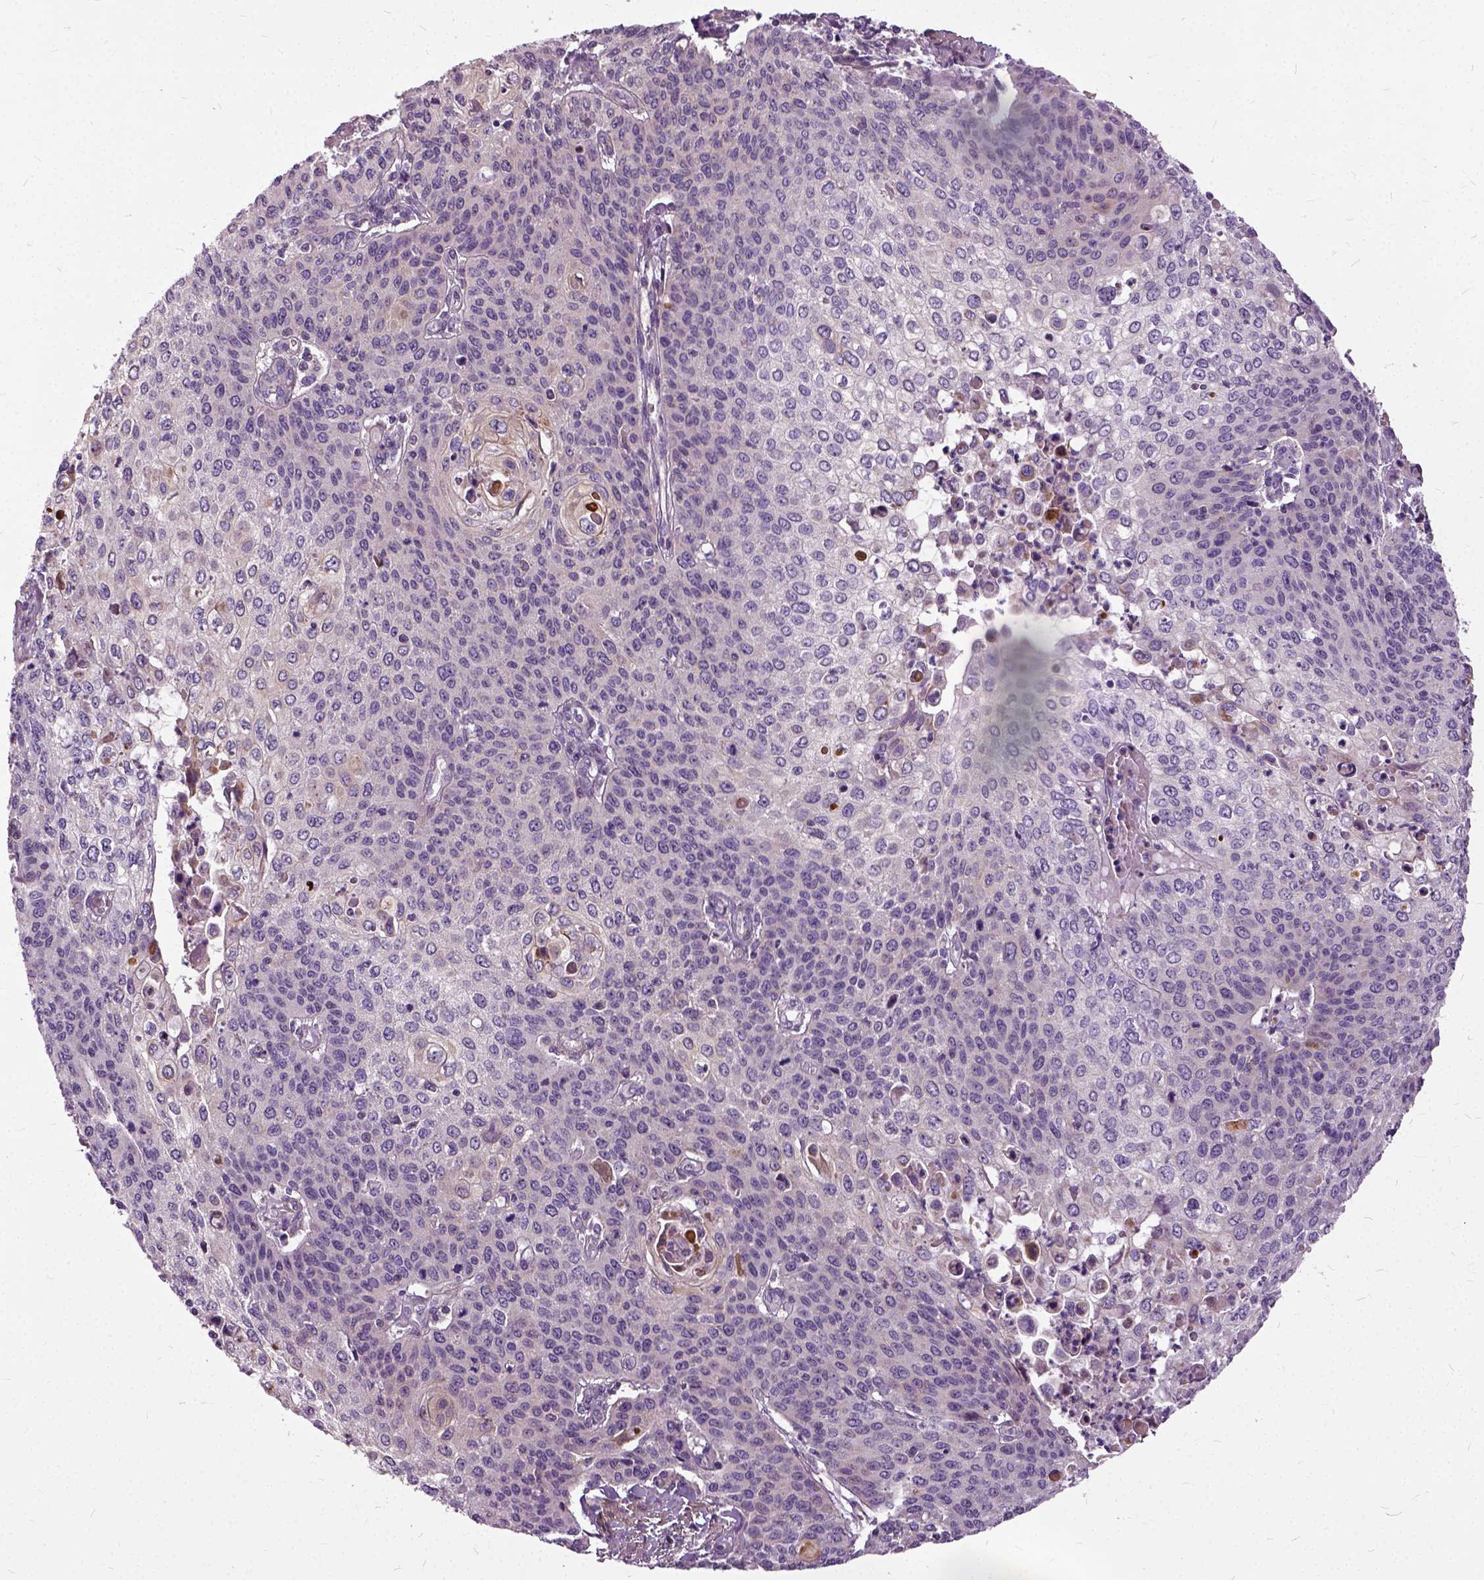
{"staining": {"intensity": "moderate", "quantity": "<25%", "location": "cytoplasmic/membranous"}, "tissue": "cervical cancer", "cell_type": "Tumor cells", "image_type": "cancer", "snomed": [{"axis": "morphology", "description": "Squamous cell carcinoma, NOS"}, {"axis": "topography", "description": "Cervix"}], "caption": "There is low levels of moderate cytoplasmic/membranous positivity in tumor cells of cervical squamous cell carcinoma, as demonstrated by immunohistochemical staining (brown color).", "gene": "ILRUN", "patient": {"sex": "female", "age": 65}}